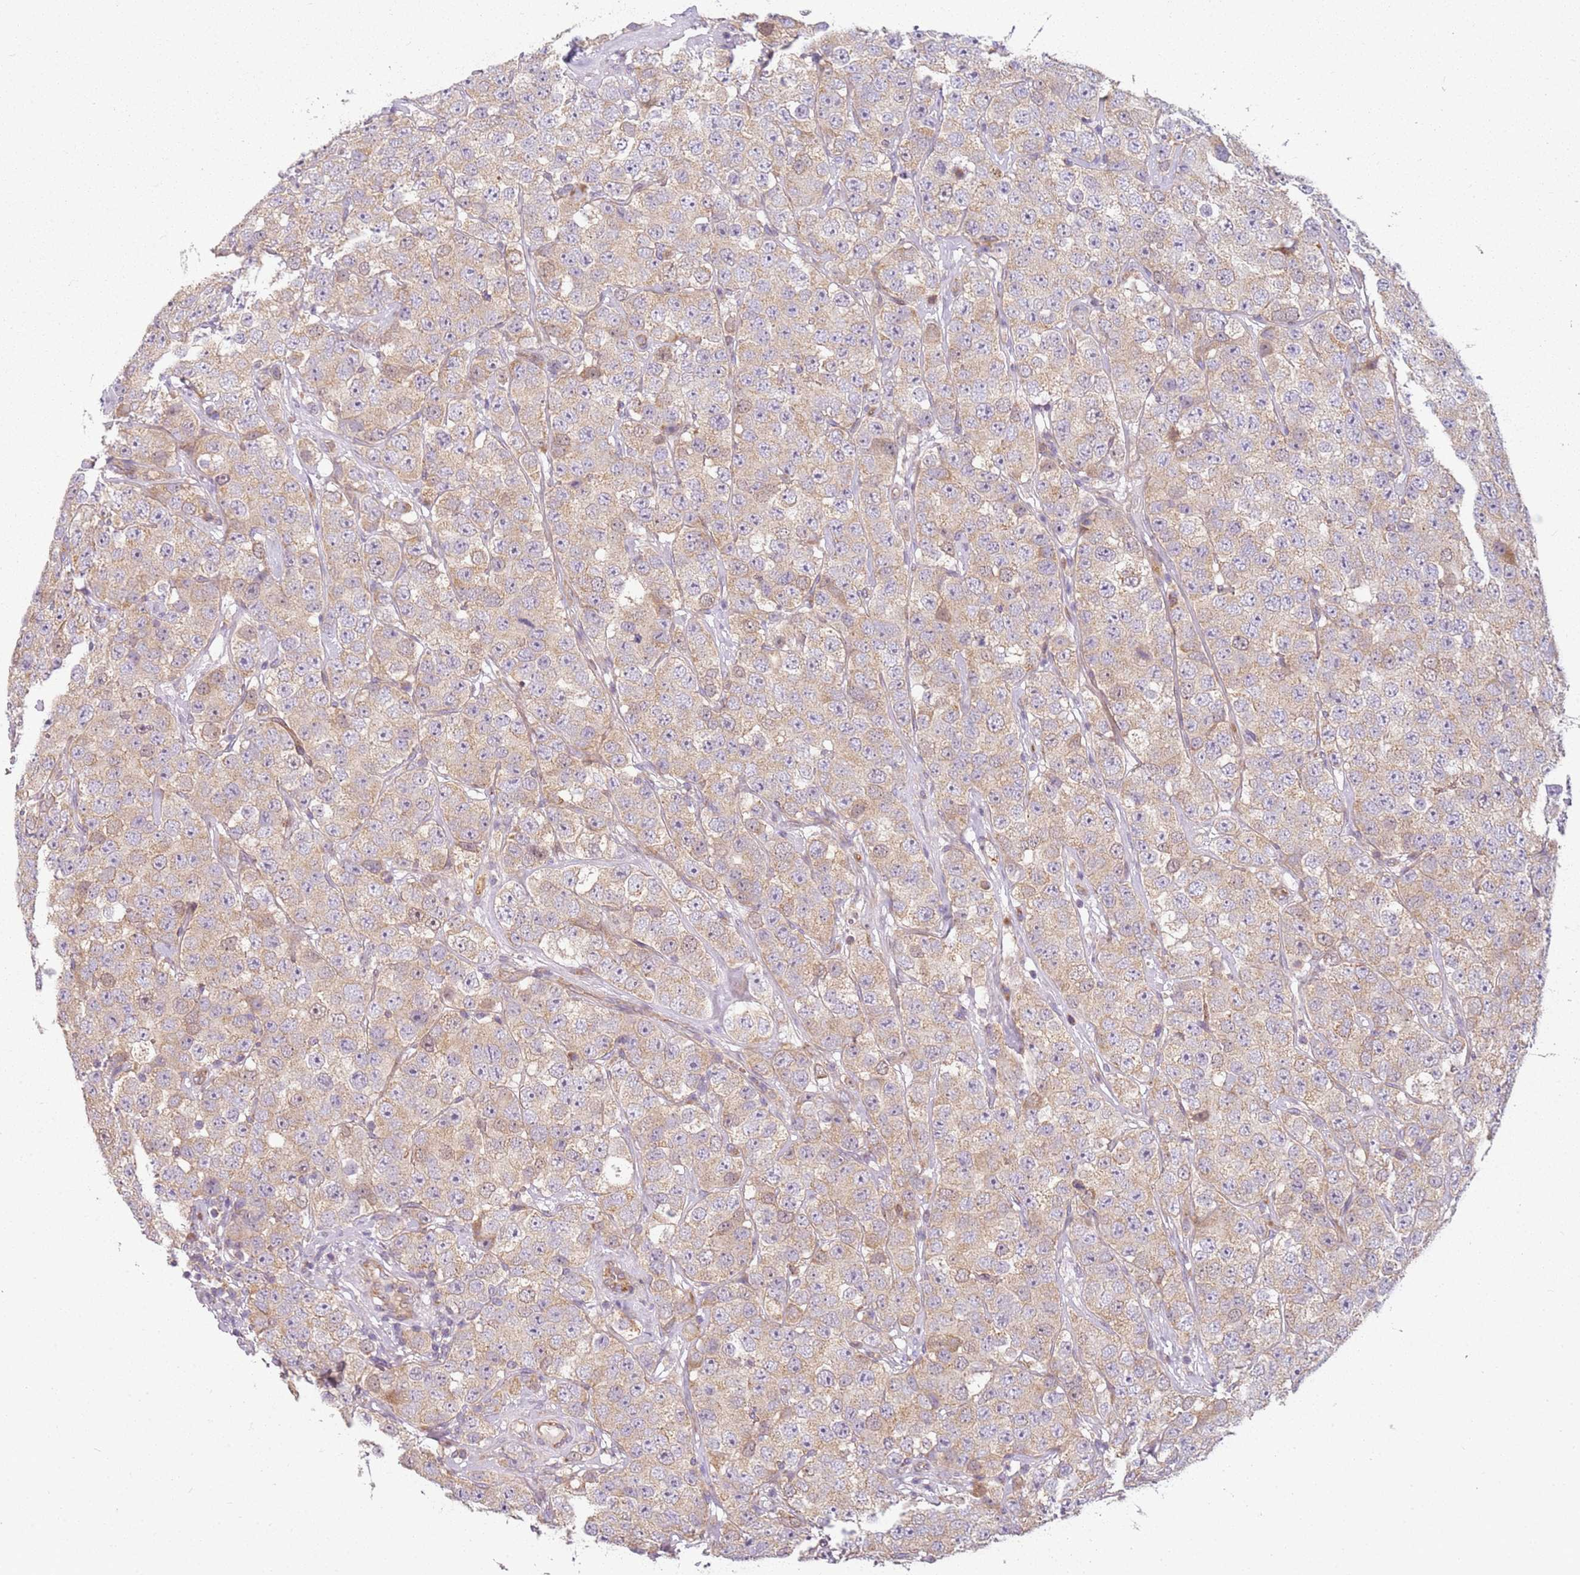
{"staining": {"intensity": "weak", "quantity": "25%-75%", "location": "cytoplasmic/membranous"}, "tissue": "testis cancer", "cell_type": "Tumor cells", "image_type": "cancer", "snomed": [{"axis": "morphology", "description": "Seminoma, NOS"}, {"axis": "topography", "description": "Testis"}], "caption": "Human testis cancer stained for a protein (brown) exhibits weak cytoplasmic/membranous positive positivity in approximately 25%-75% of tumor cells.", "gene": "TMEM200C", "patient": {"sex": "male", "age": 28}}